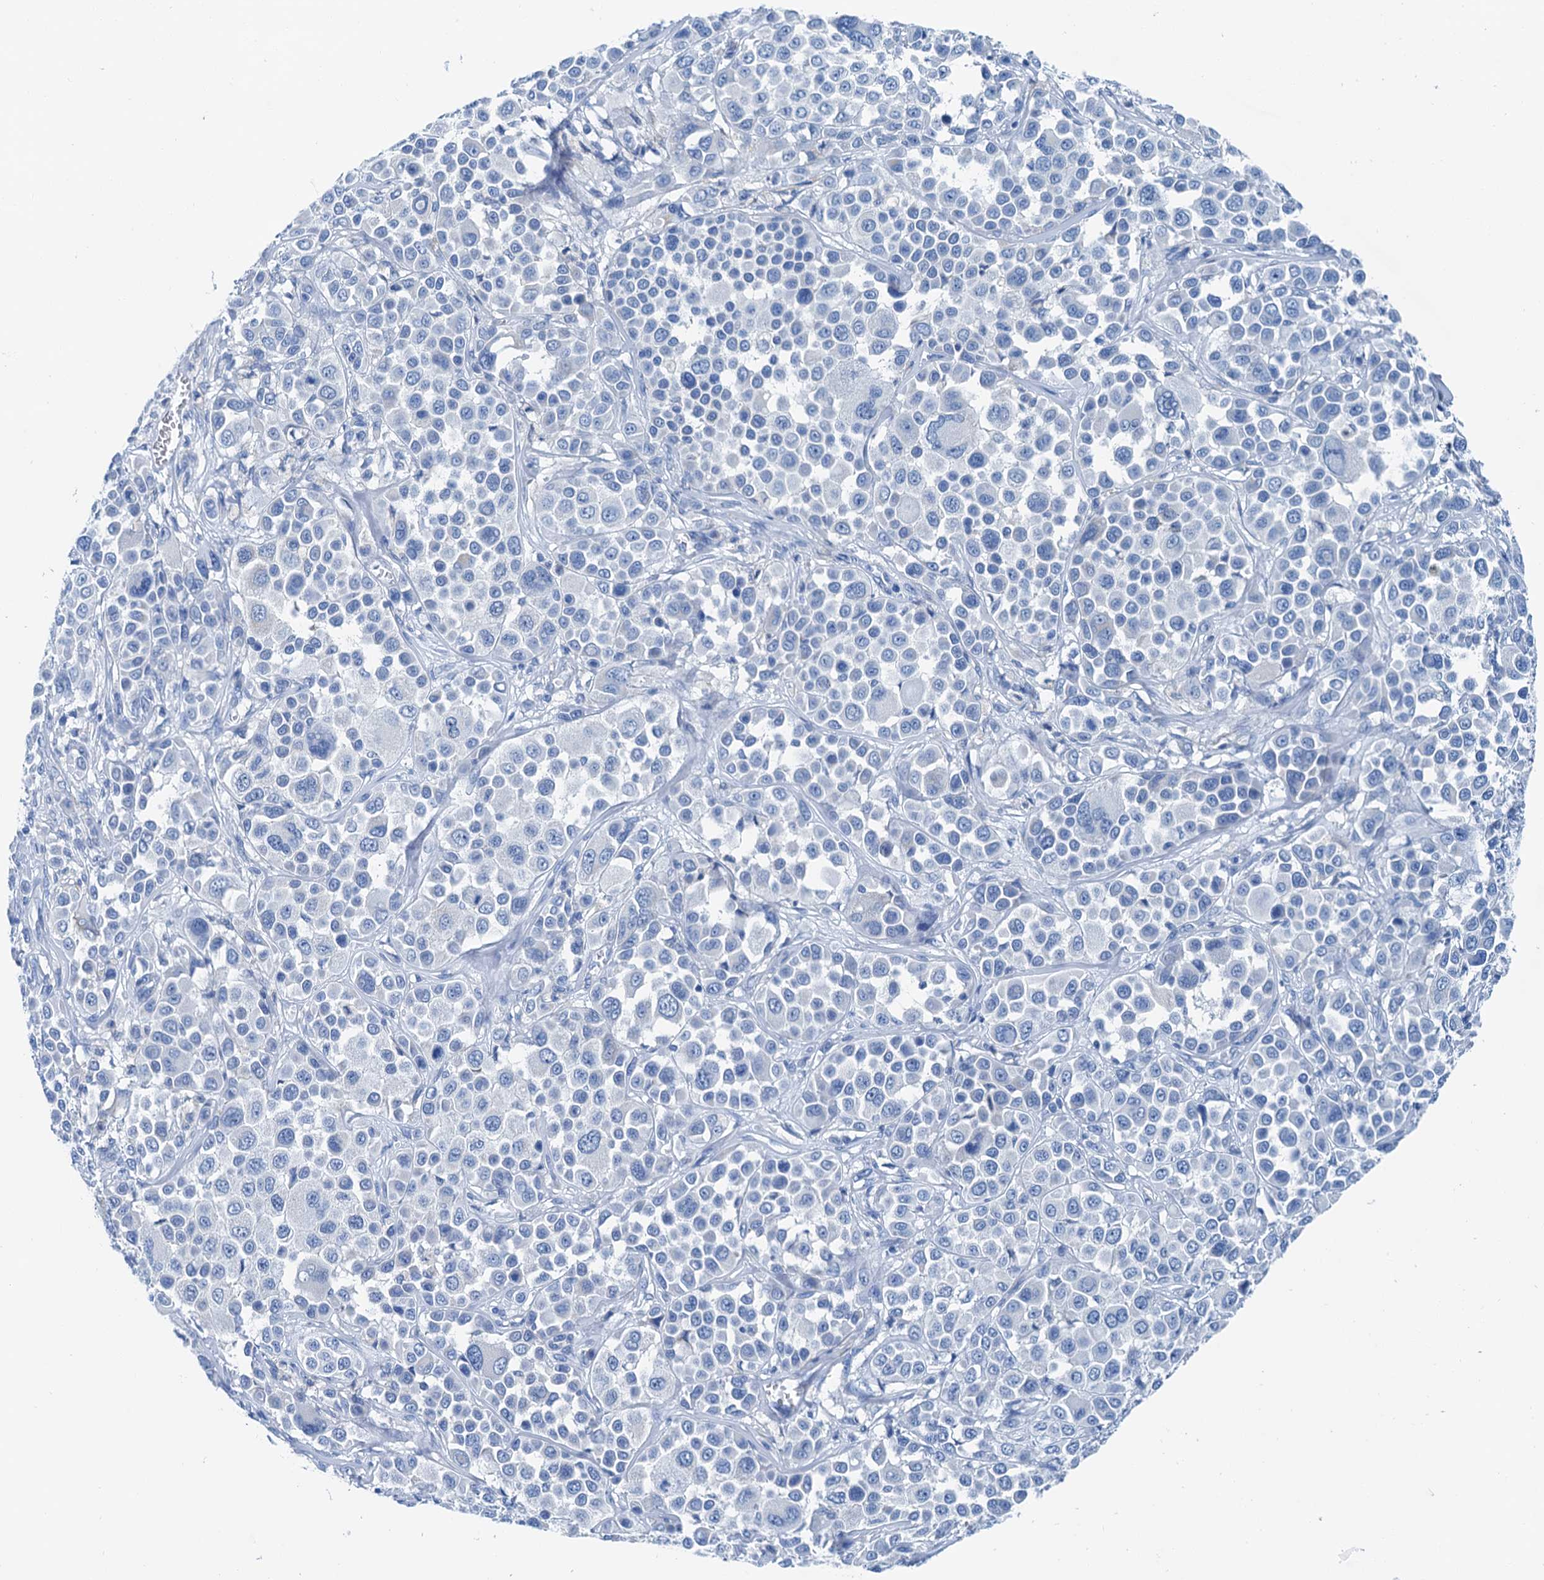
{"staining": {"intensity": "negative", "quantity": "none", "location": "none"}, "tissue": "melanoma", "cell_type": "Tumor cells", "image_type": "cancer", "snomed": [{"axis": "morphology", "description": "Malignant melanoma, NOS"}, {"axis": "topography", "description": "Skin of trunk"}], "caption": "Melanoma stained for a protein using immunohistochemistry exhibits no staining tumor cells.", "gene": "KNDC1", "patient": {"sex": "male", "age": 71}}